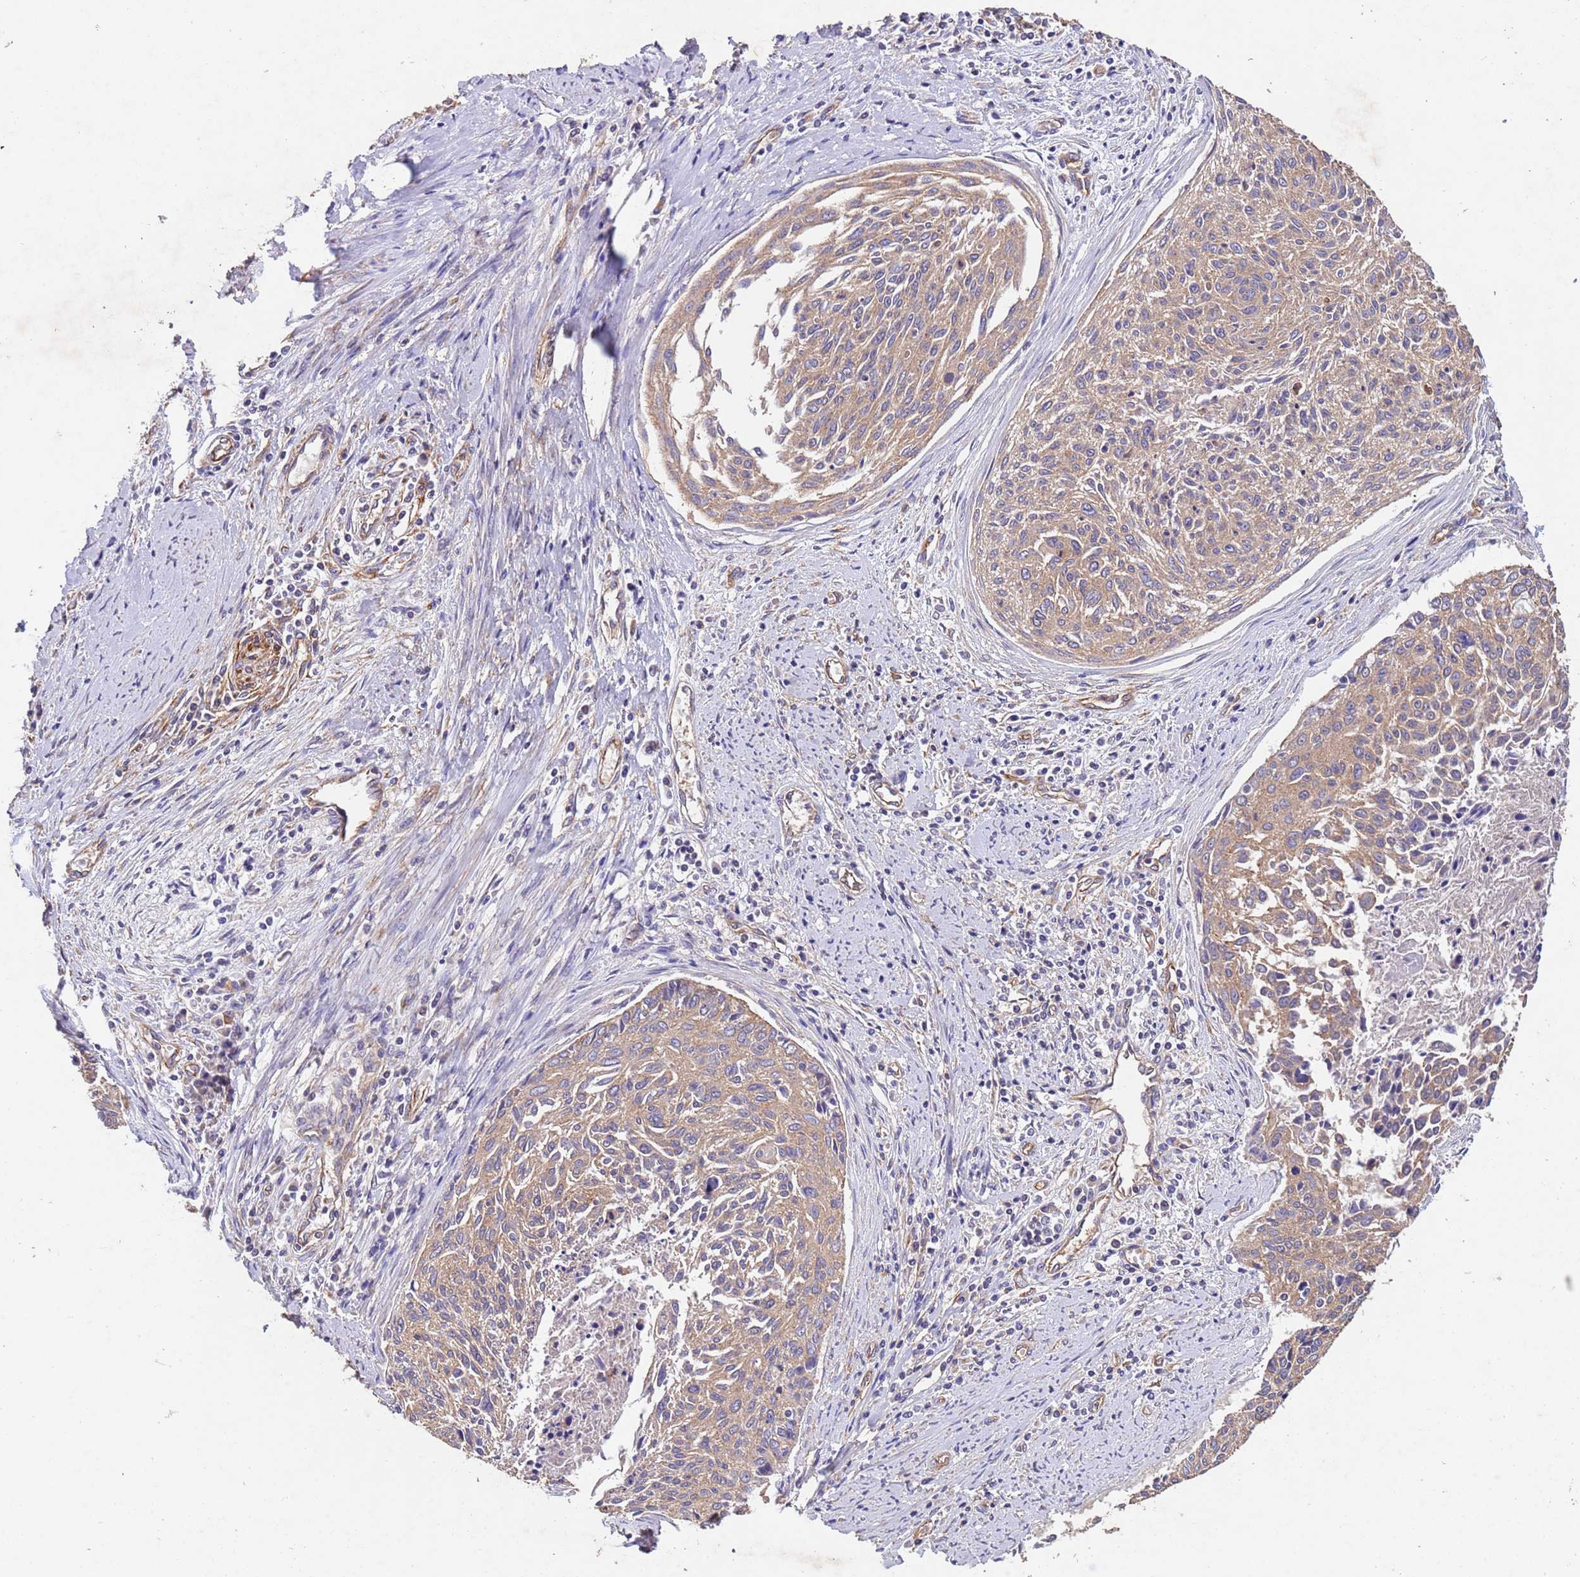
{"staining": {"intensity": "weak", "quantity": ">75%", "location": "cytoplasmic/membranous"}, "tissue": "cervical cancer", "cell_type": "Tumor cells", "image_type": "cancer", "snomed": [{"axis": "morphology", "description": "Squamous cell carcinoma, NOS"}, {"axis": "topography", "description": "Cervix"}], "caption": "Cervical squamous cell carcinoma stained with immunohistochemistry (IHC) displays weak cytoplasmic/membranous staining in about >75% of tumor cells. (brown staining indicates protein expression, while blue staining denotes nuclei).", "gene": "MTX3", "patient": {"sex": "female", "age": 55}}